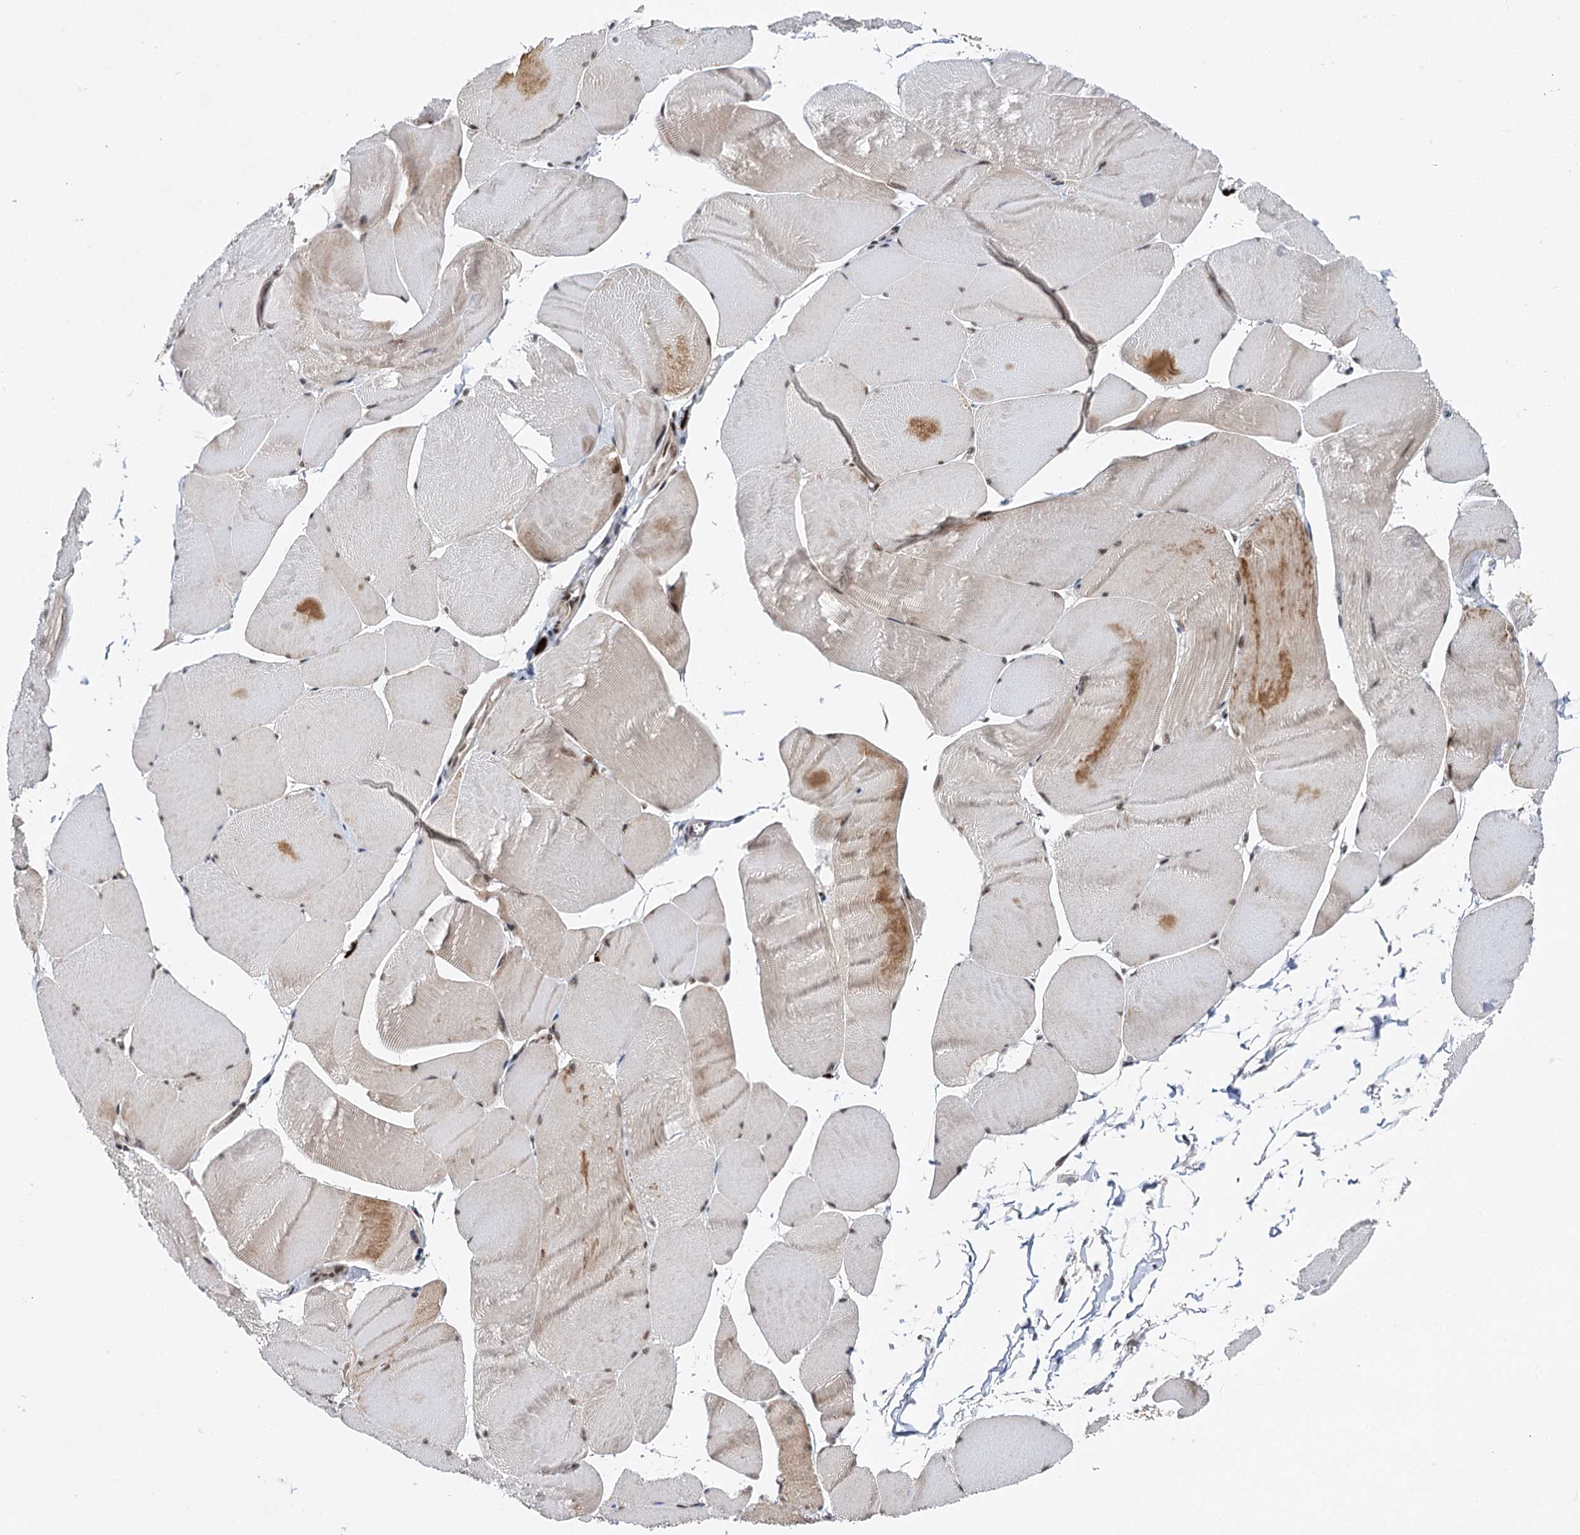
{"staining": {"intensity": "moderate", "quantity": ">75%", "location": "cytoplasmic/membranous,nuclear"}, "tissue": "skeletal muscle", "cell_type": "Myocytes", "image_type": "normal", "snomed": [{"axis": "morphology", "description": "Normal tissue, NOS"}, {"axis": "morphology", "description": "Basal cell carcinoma"}, {"axis": "topography", "description": "Skeletal muscle"}], "caption": "Immunohistochemical staining of unremarkable skeletal muscle displays moderate cytoplasmic/membranous,nuclear protein expression in approximately >75% of myocytes.", "gene": "BUD13", "patient": {"sex": "female", "age": 64}}